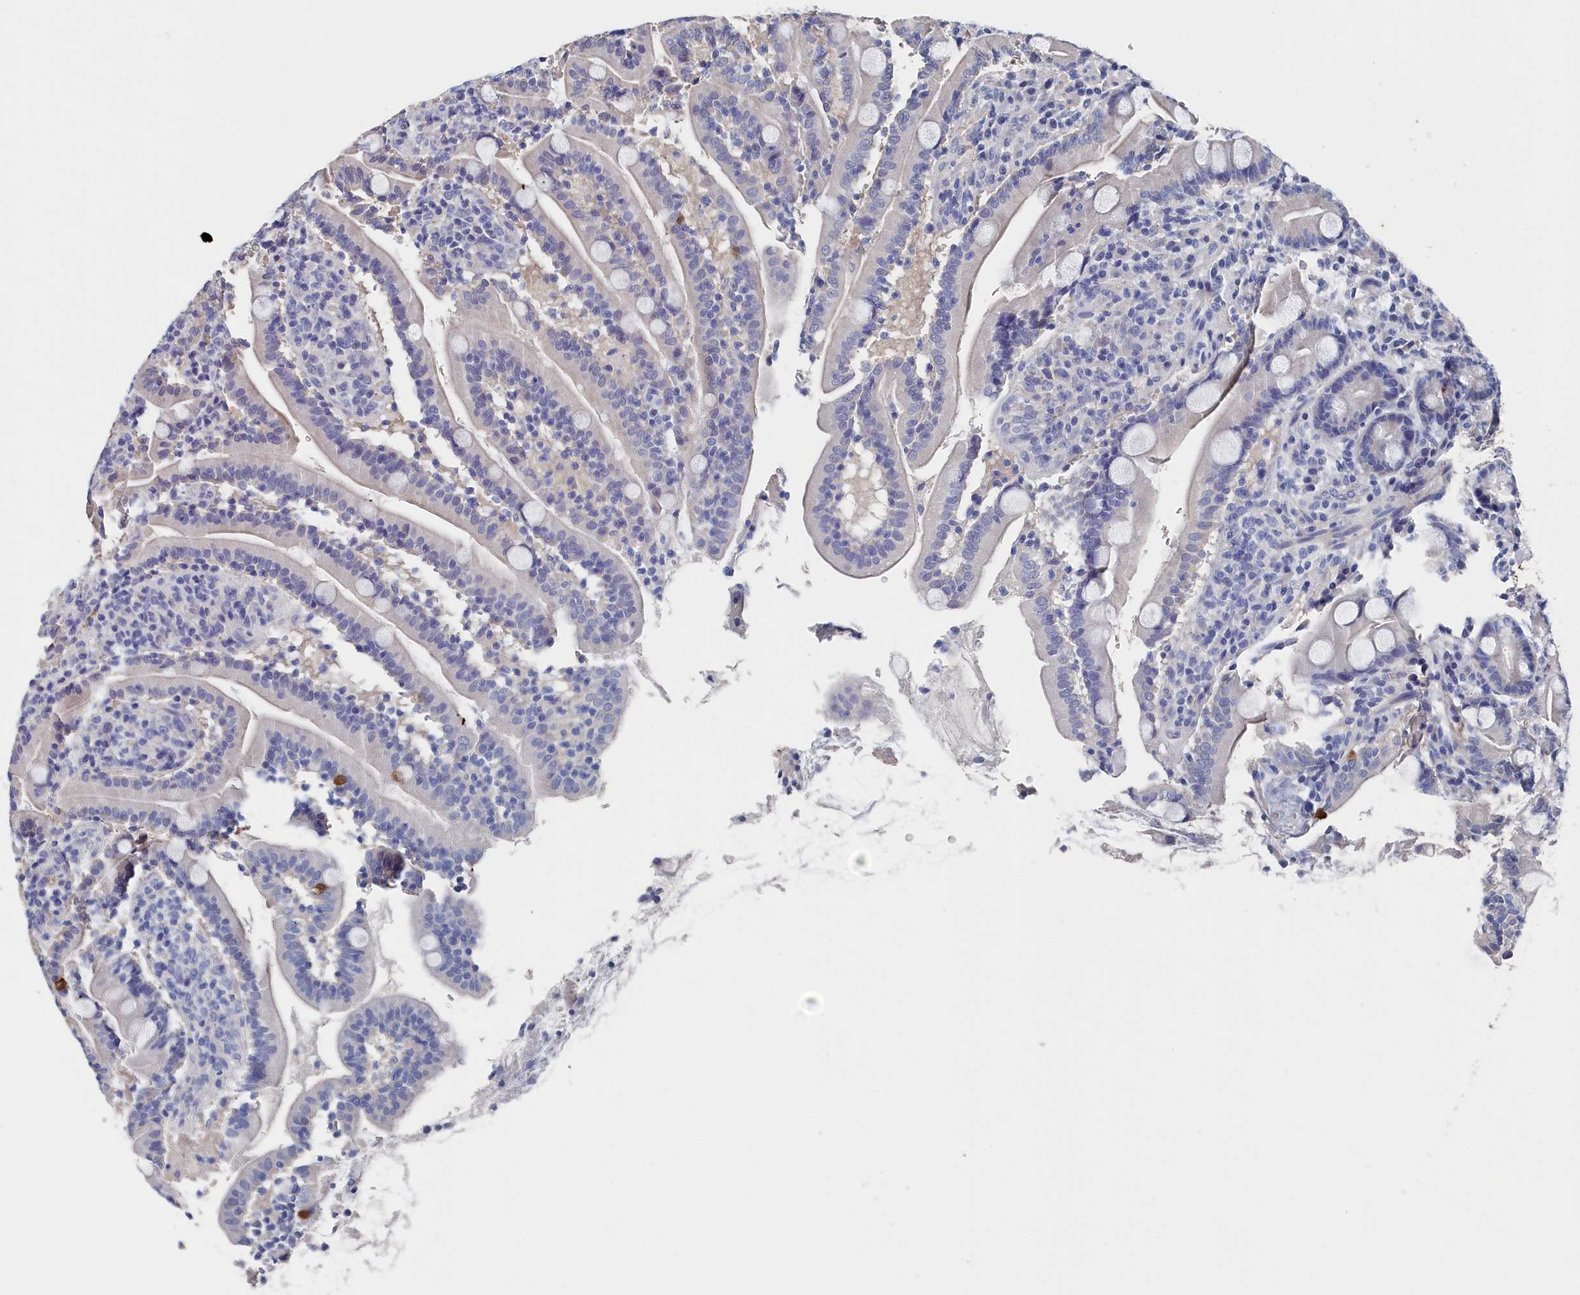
{"staining": {"intensity": "negative", "quantity": "none", "location": "none"}, "tissue": "duodenum", "cell_type": "Glandular cells", "image_type": "normal", "snomed": [{"axis": "morphology", "description": "Normal tissue, NOS"}, {"axis": "topography", "description": "Duodenum"}], "caption": "The histopathology image reveals no significant staining in glandular cells of duodenum.", "gene": "BHMT", "patient": {"sex": "male", "age": 35}}